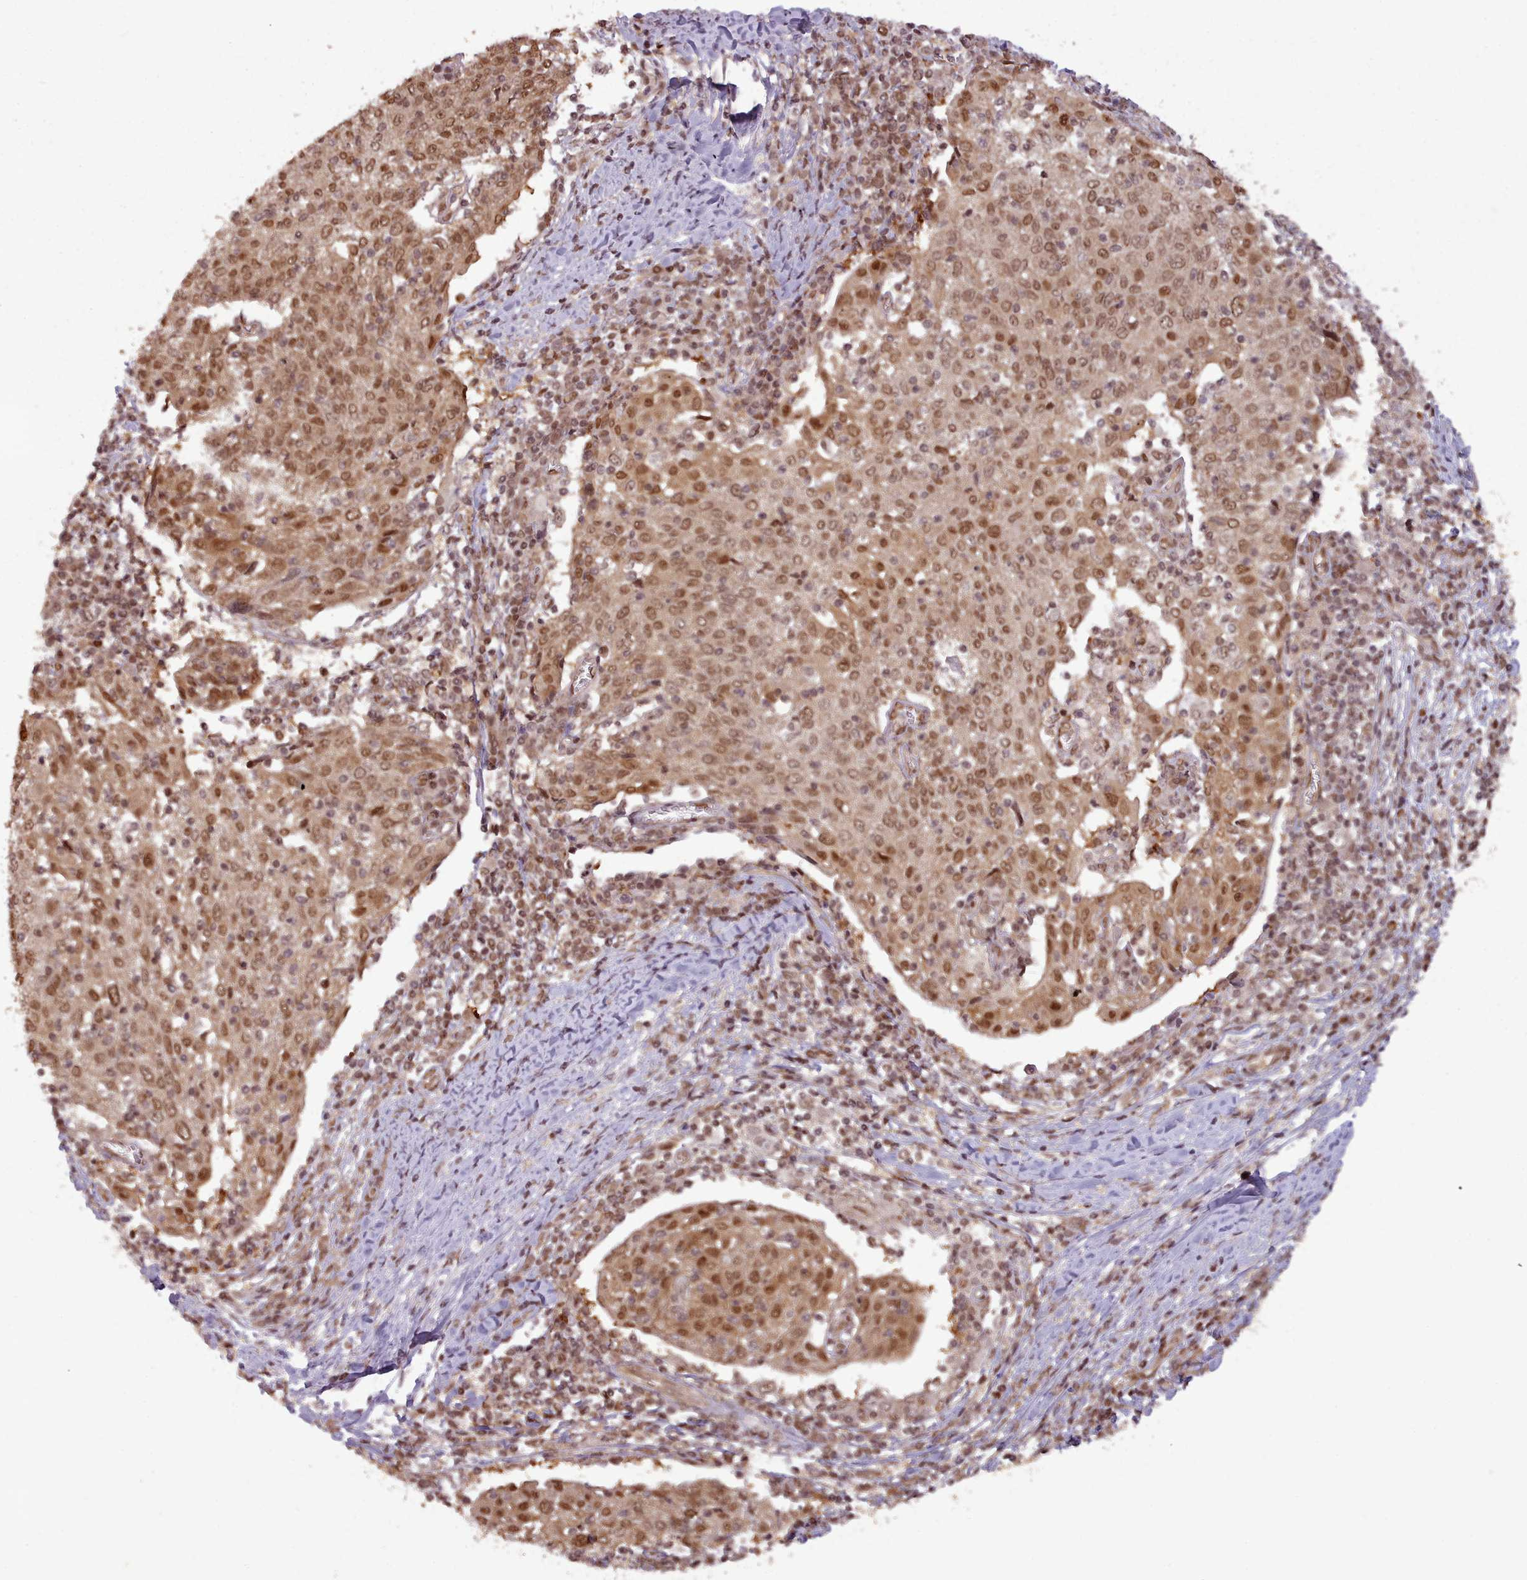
{"staining": {"intensity": "moderate", "quantity": ">75%", "location": "nuclear"}, "tissue": "cervical cancer", "cell_type": "Tumor cells", "image_type": "cancer", "snomed": [{"axis": "morphology", "description": "Squamous cell carcinoma, NOS"}, {"axis": "topography", "description": "Cervix"}], "caption": "A medium amount of moderate nuclear positivity is identified in approximately >75% of tumor cells in cervical cancer tissue. (DAB (3,3'-diaminobenzidine) IHC with brightfield microscopy, high magnification).", "gene": "RPS27A", "patient": {"sex": "female", "age": 52}}